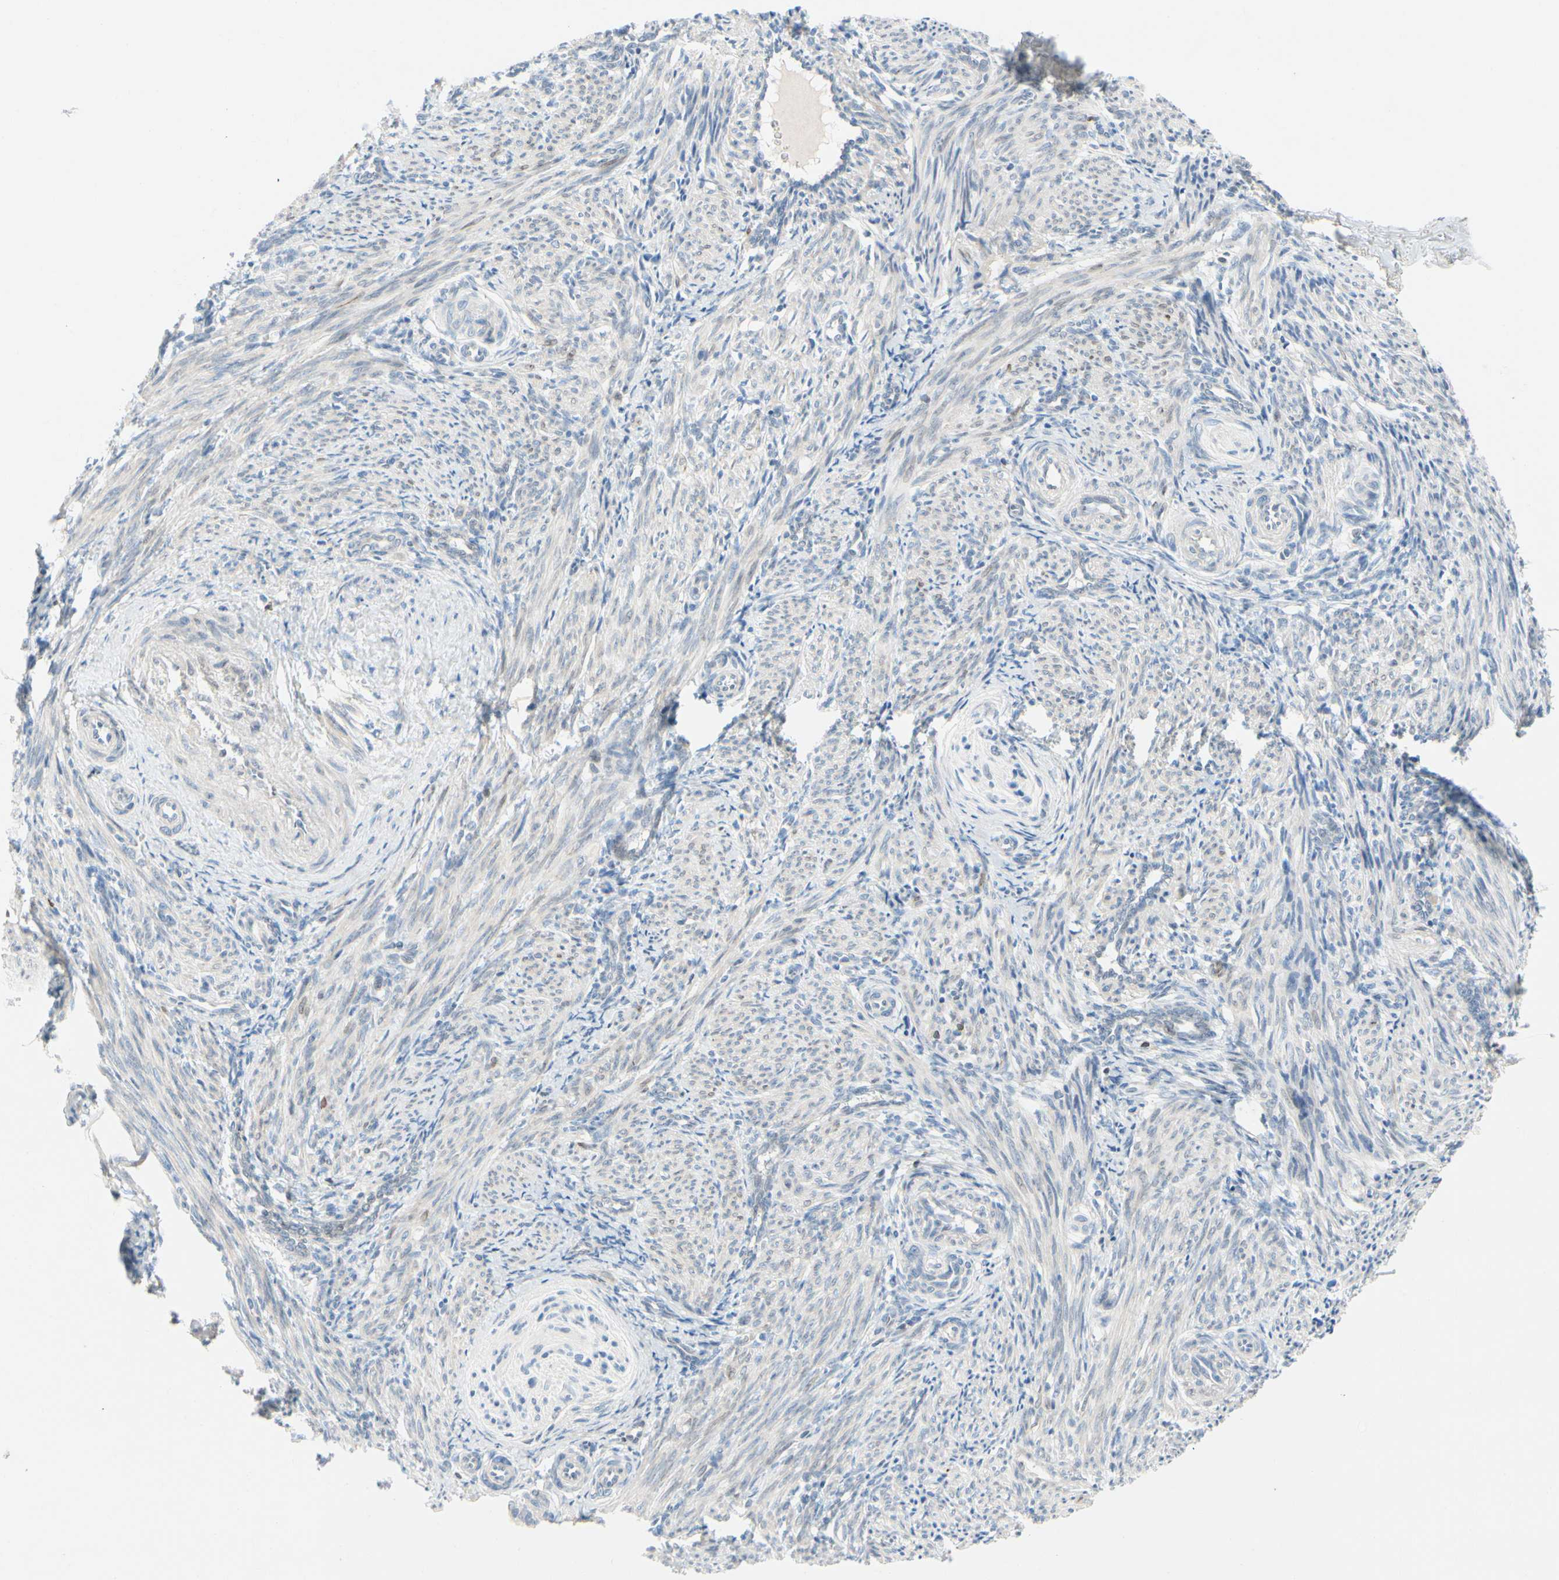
{"staining": {"intensity": "moderate", "quantity": "<25%", "location": "cytoplasmic/membranous,nuclear"}, "tissue": "smooth muscle", "cell_type": "Smooth muscle cells", "image_type": "normal", "snomed": [{"axis": "morphology", "description": "Normal tissue, NOS"}, {"axis": "topography", "description": "Endometrium"}], "caption": "Smooth muscle stained with a brown dye exhibits moderate cytoplasmic/membranous,nuclear positive positivity in about <25% of smooth muscle cells.", "gene": "ZNF132", "patient": {"sex": "female", "age": 33}}